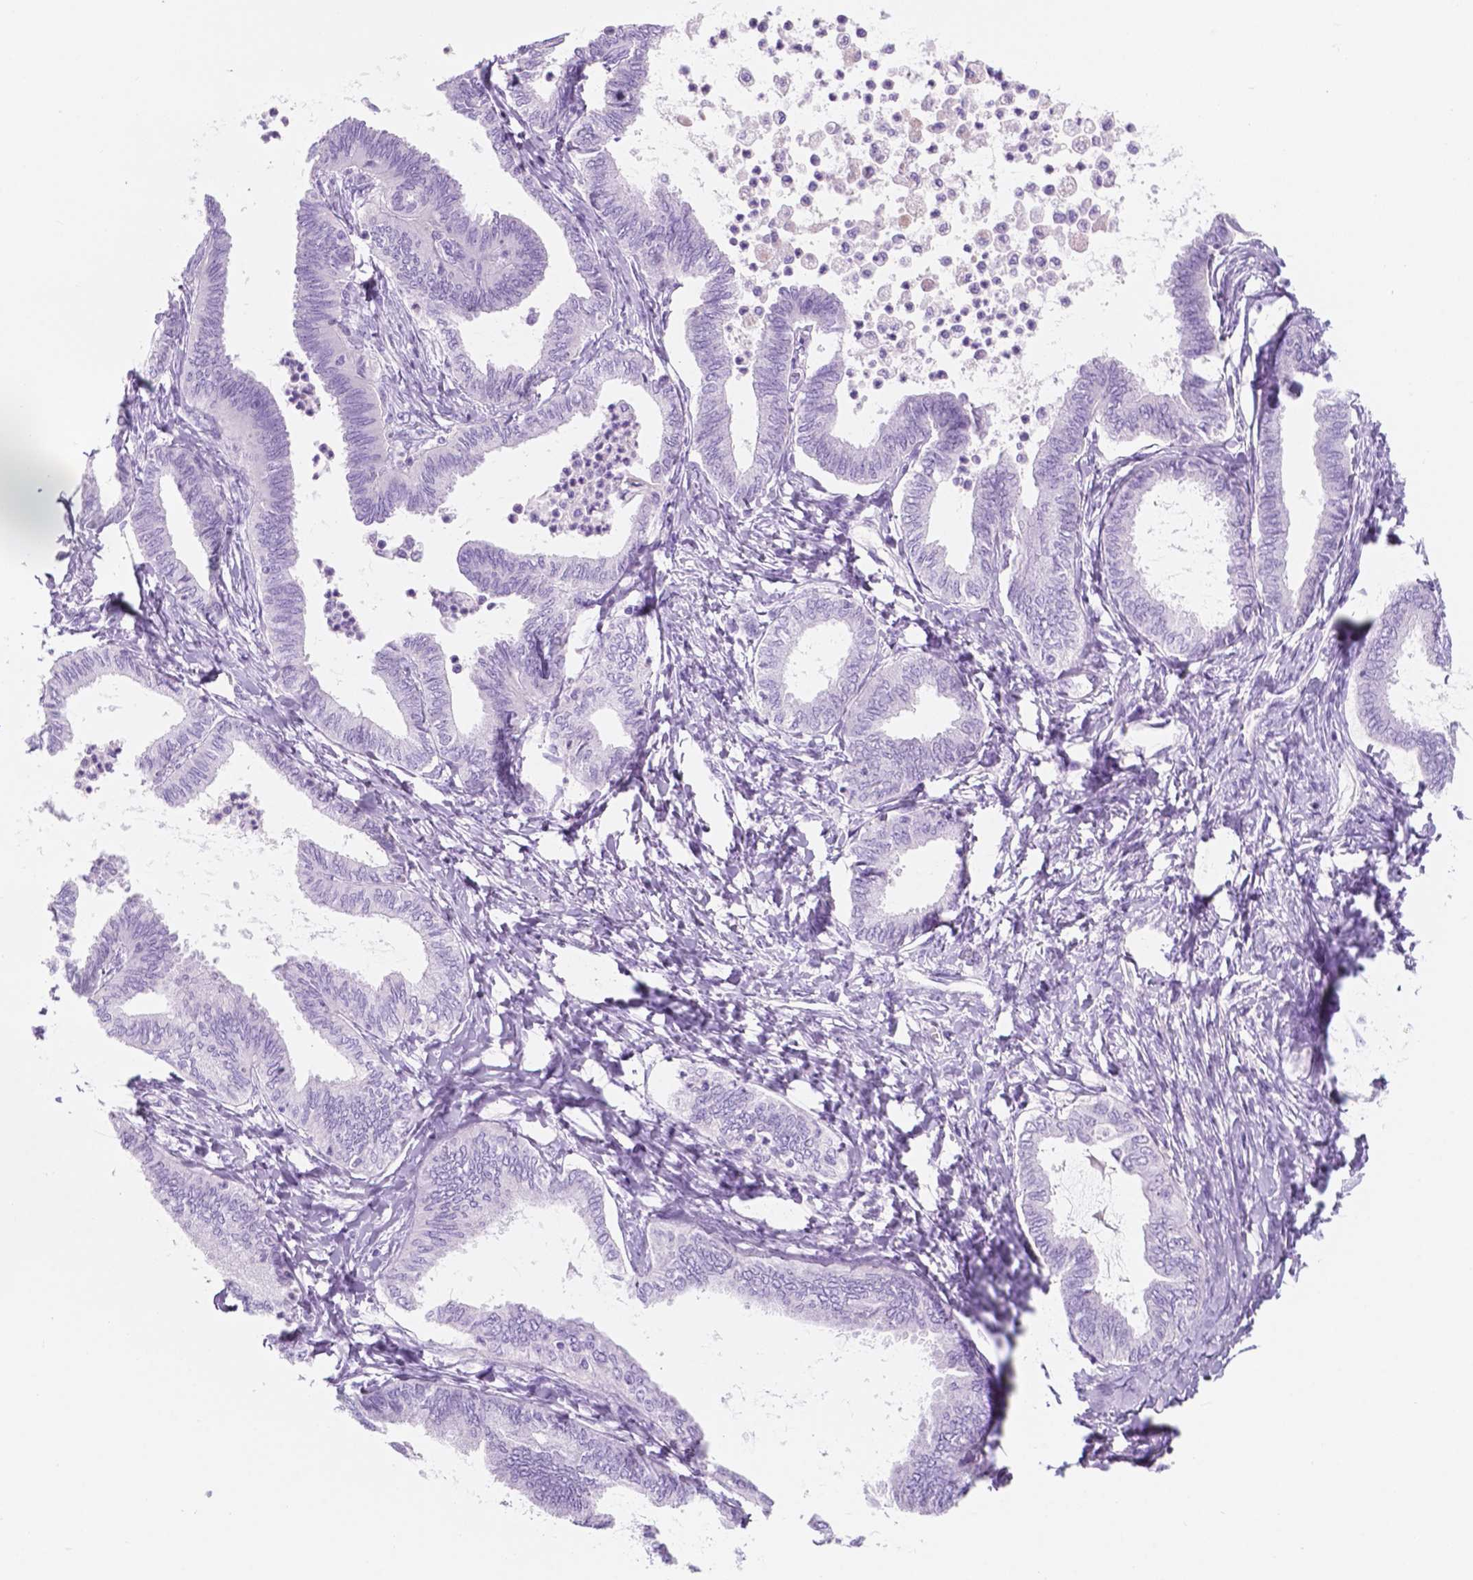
{"staining": {"intensity": "negative", "quantity": "none", "location": "none"}, "tissue": "ovarian cancer", "cell_type": "Tumor cells", "image_type": "cancer", "snomed": [{"axis": "morphology", "description": "Carcinoma, endometroid"}, {"axis": "topography", "description": "Ovary"}], "caption": "There is no significant staining in tumor cells of ovarian endometroid carcinoma.", "gene": "CUZD1", "patient": {"sex": "female", "age": 70}}